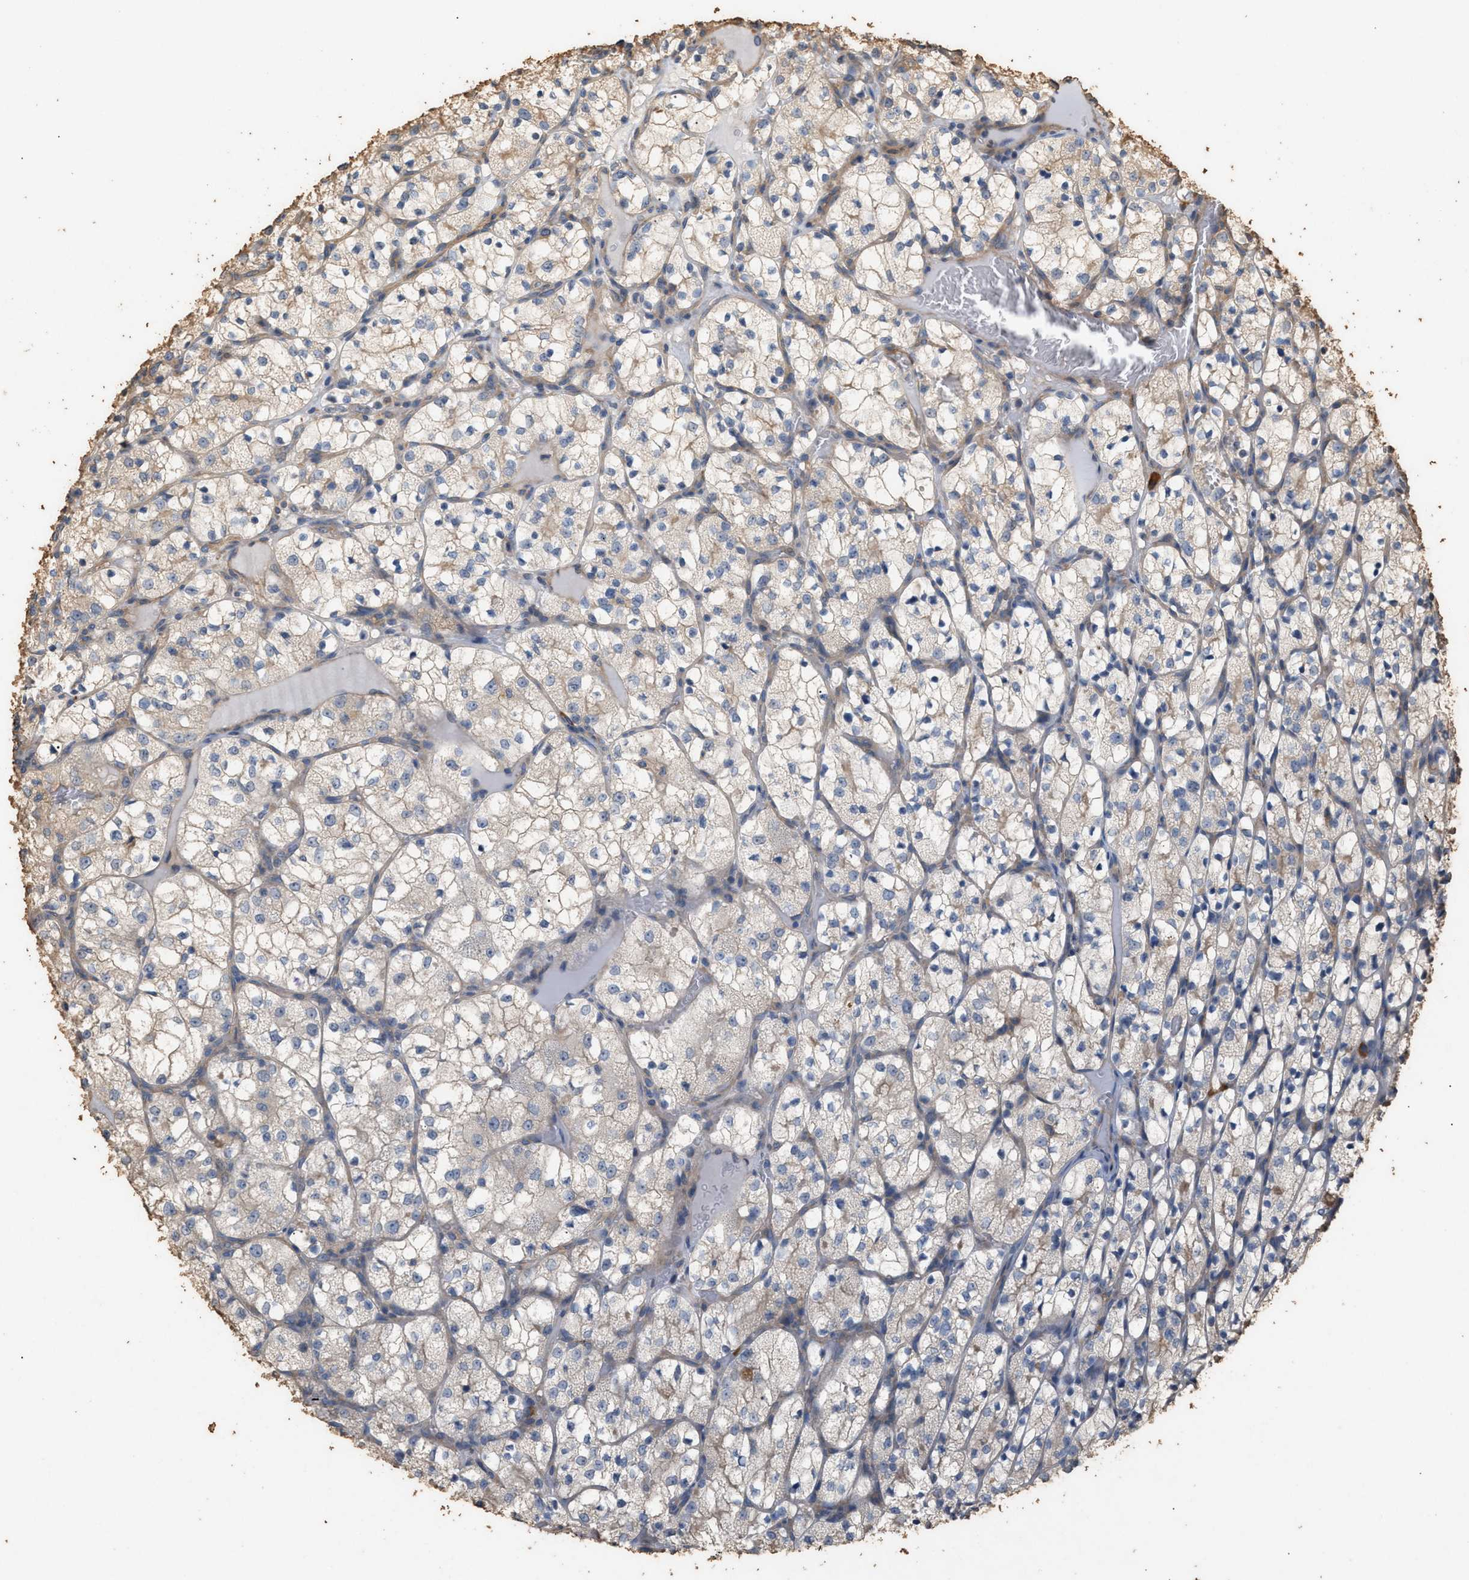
{"staining": {"intensity": "weak", "quantity": "<25%", "location": "cytoplasmic/membranous"}, "tissue": "renal cancer", "cell_type": "Tumor cells", "image_type": "cancer", "snomed": [{"axis": "morphology", "description": "Adenocarcinoma, NOS"}, {"axis": "topography", "description": "Kidney"}], "caption": "High magnification brightfield microscopy of renal cancer (adenocarcinoma) stained with DAB (brown) and counterstained with hematoxylin (blue): tumor cells show no significant staining.", "gene": "DCAF7", "patient": {"sex": "female", "age": 69}}